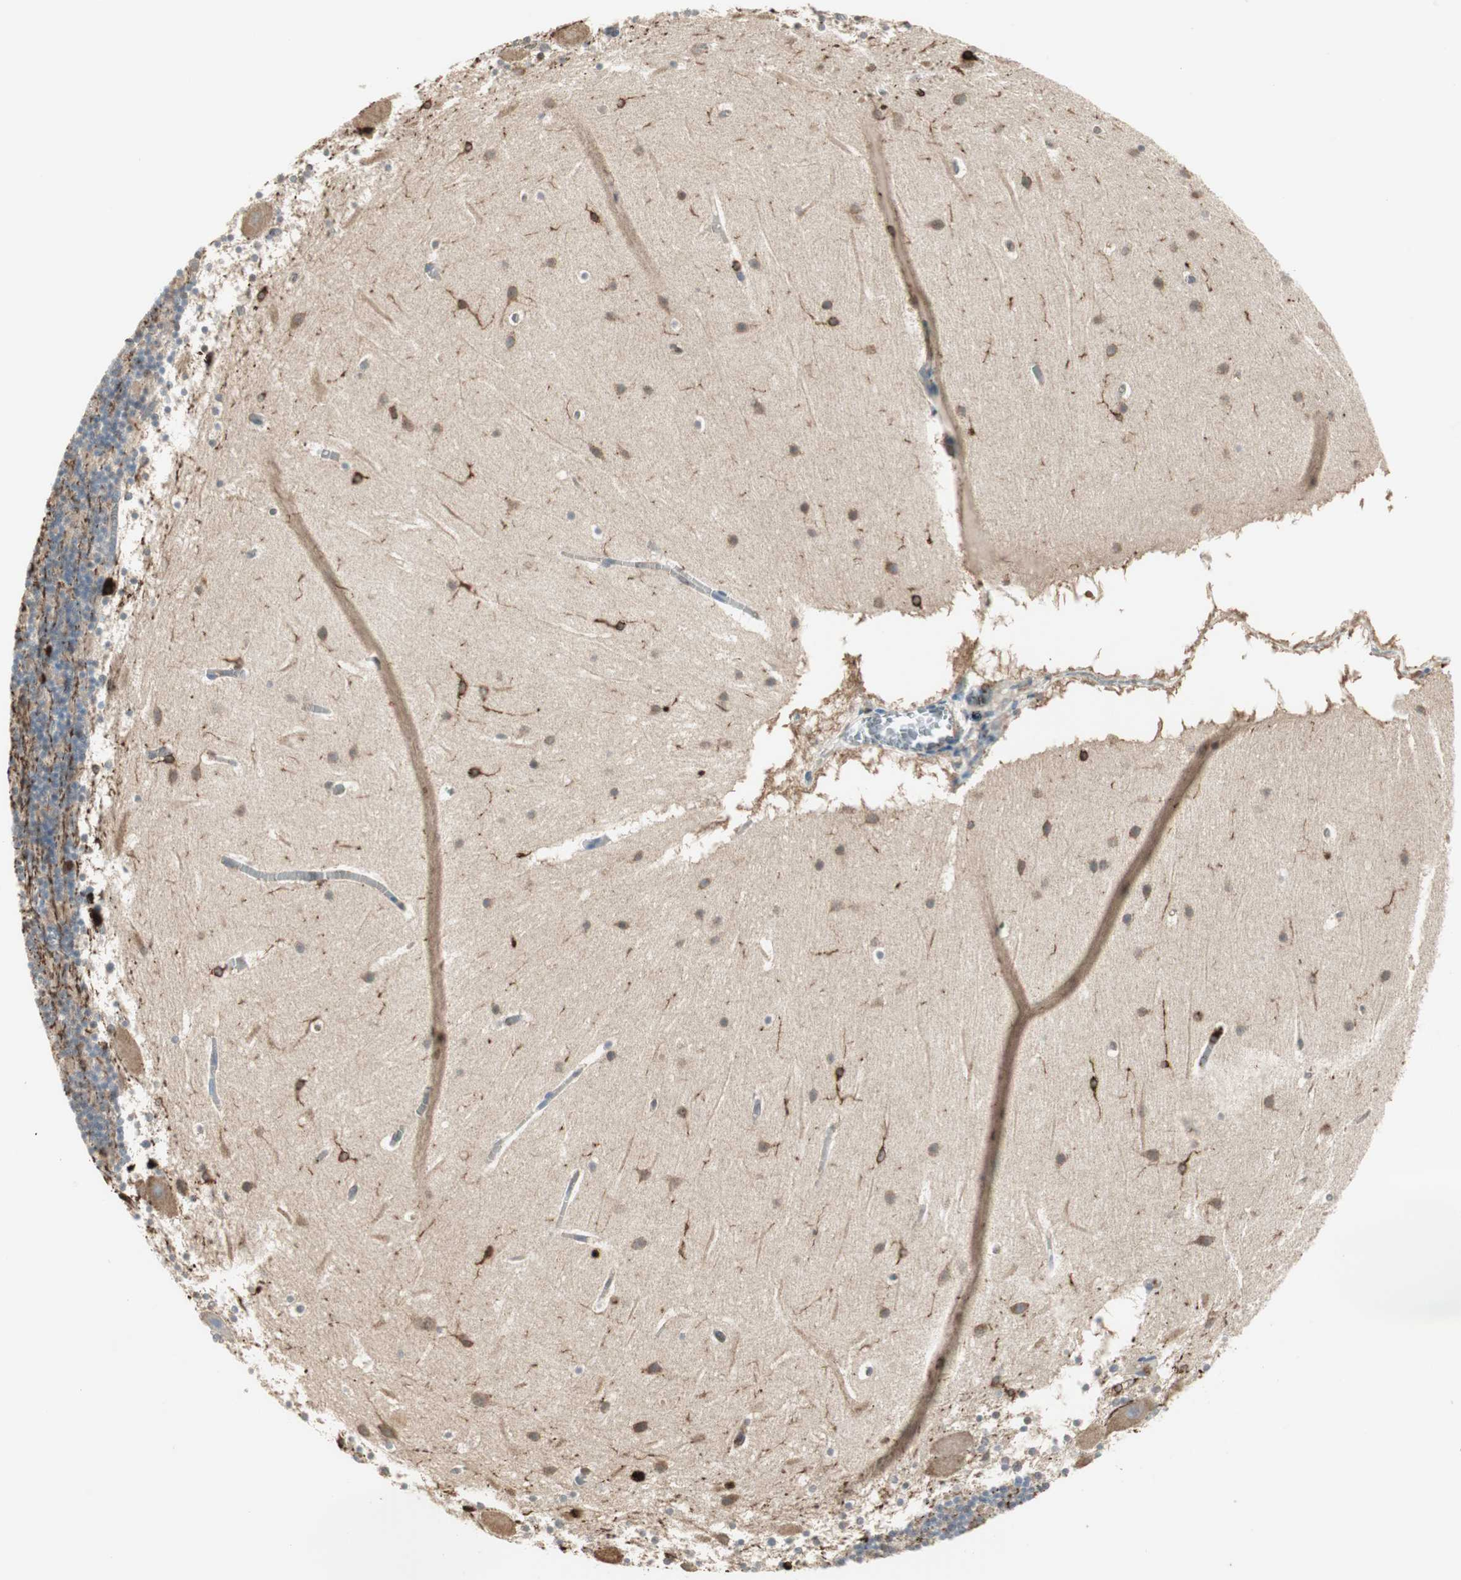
{"staining": {"intensity": "strong", "quantity": "<25%", "location": "cytoplasmic/membranous,nuclear"}, "tissue": "cerebellum", "cell_type": "Cells in granular layer", "image_type": "normal", "snomed": [{"axis": "morphology", "description": "Normal tissue, NOS"}, {"axis": "topography", "description": "Cerebellum"}], "caption": "Cerebellum was stained to show a protein in brown. There is medium levels of strong cytoplasmic/membranous,nuclear staining in about <25% of cells in granular layer. Using DAB (brown) and hematoxylin (blue) stains, captured at high magnification using brightfield microscopy.", "gene": "MMP3", "patient": {"sex": "male", "age": 45}}